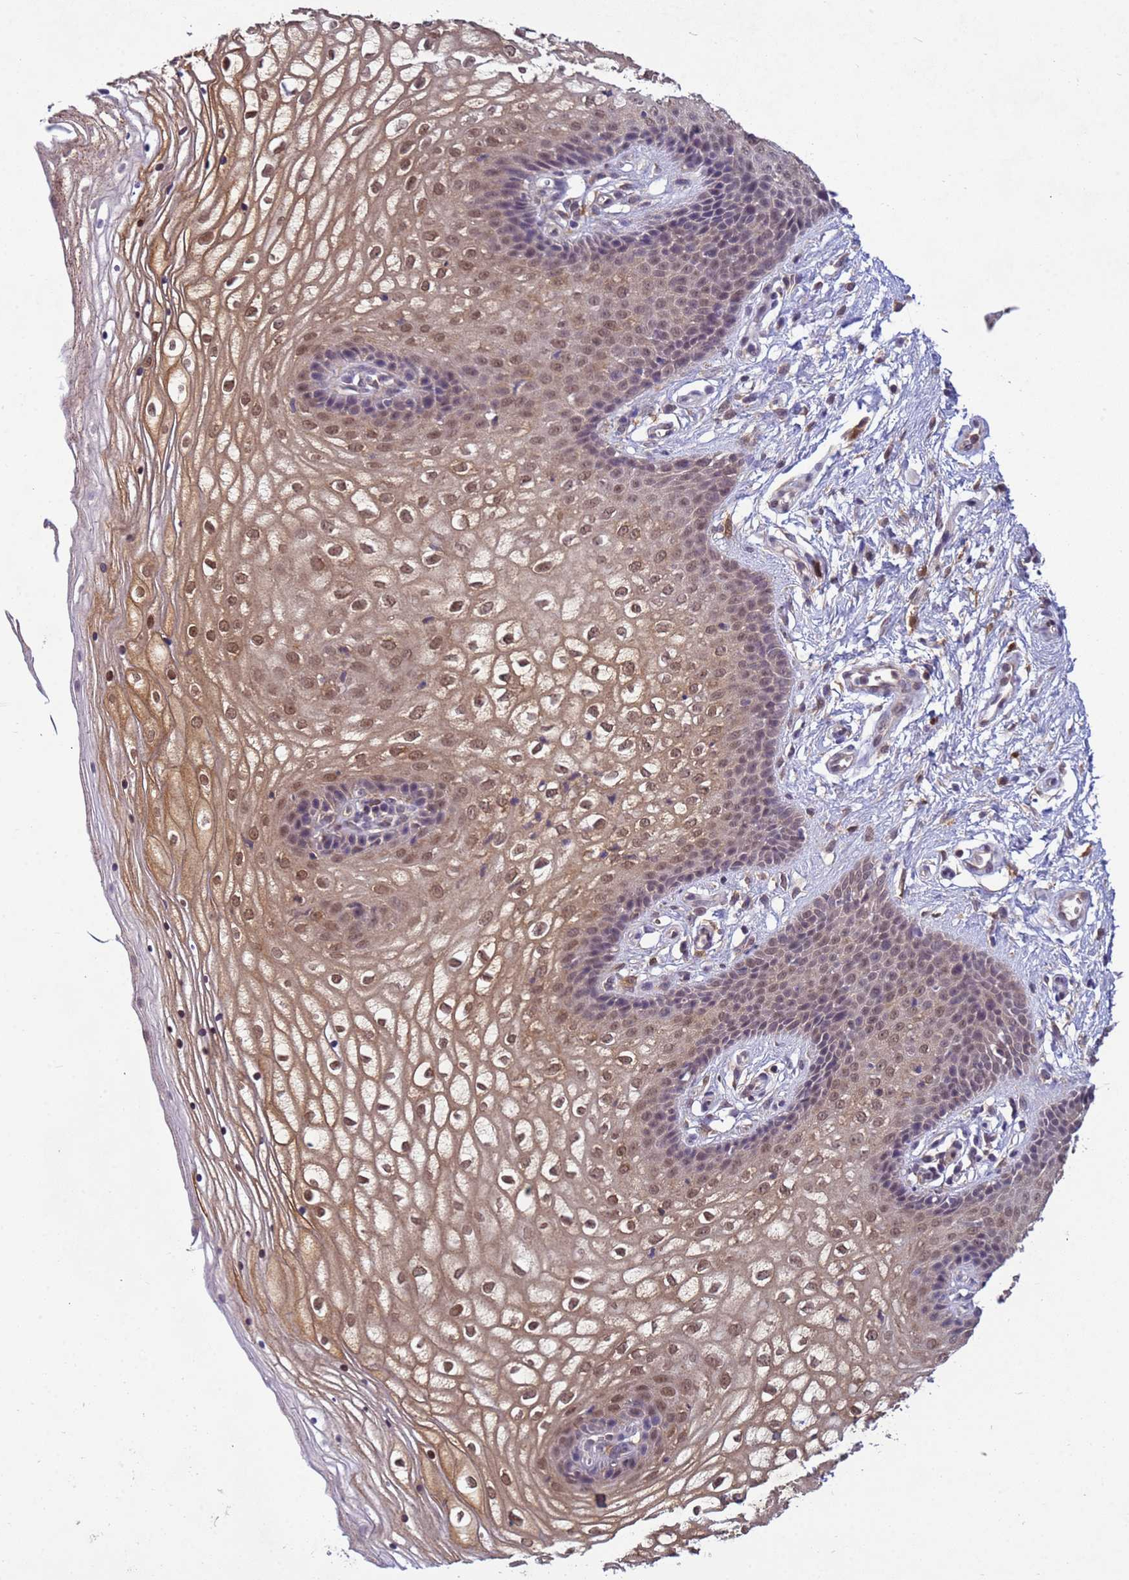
{"staining": {"intensity": "moderate", "quantity": "25%-75%", "location": "cytoplasmic/membranous,nuclear"}, "tissue": "vagina", "cell_type": "Squamous epithelial cells", "image_type": "normal", "snomed": [{"axis": "morphology", "description": "Normal tissue, NOS"}, {"axis": "topography", "description": "Vagina"}], "caption": "This image exhibits immunohistochemistry (IHC) staining of unremarkable vagina, with medium moderate cytoplasmic/membranous,nuclear expression in approximately 25%-75% of squamous epithelial cells.", "gene": "NPEPPS", "patient": {"sex": "female", "age": 34}}